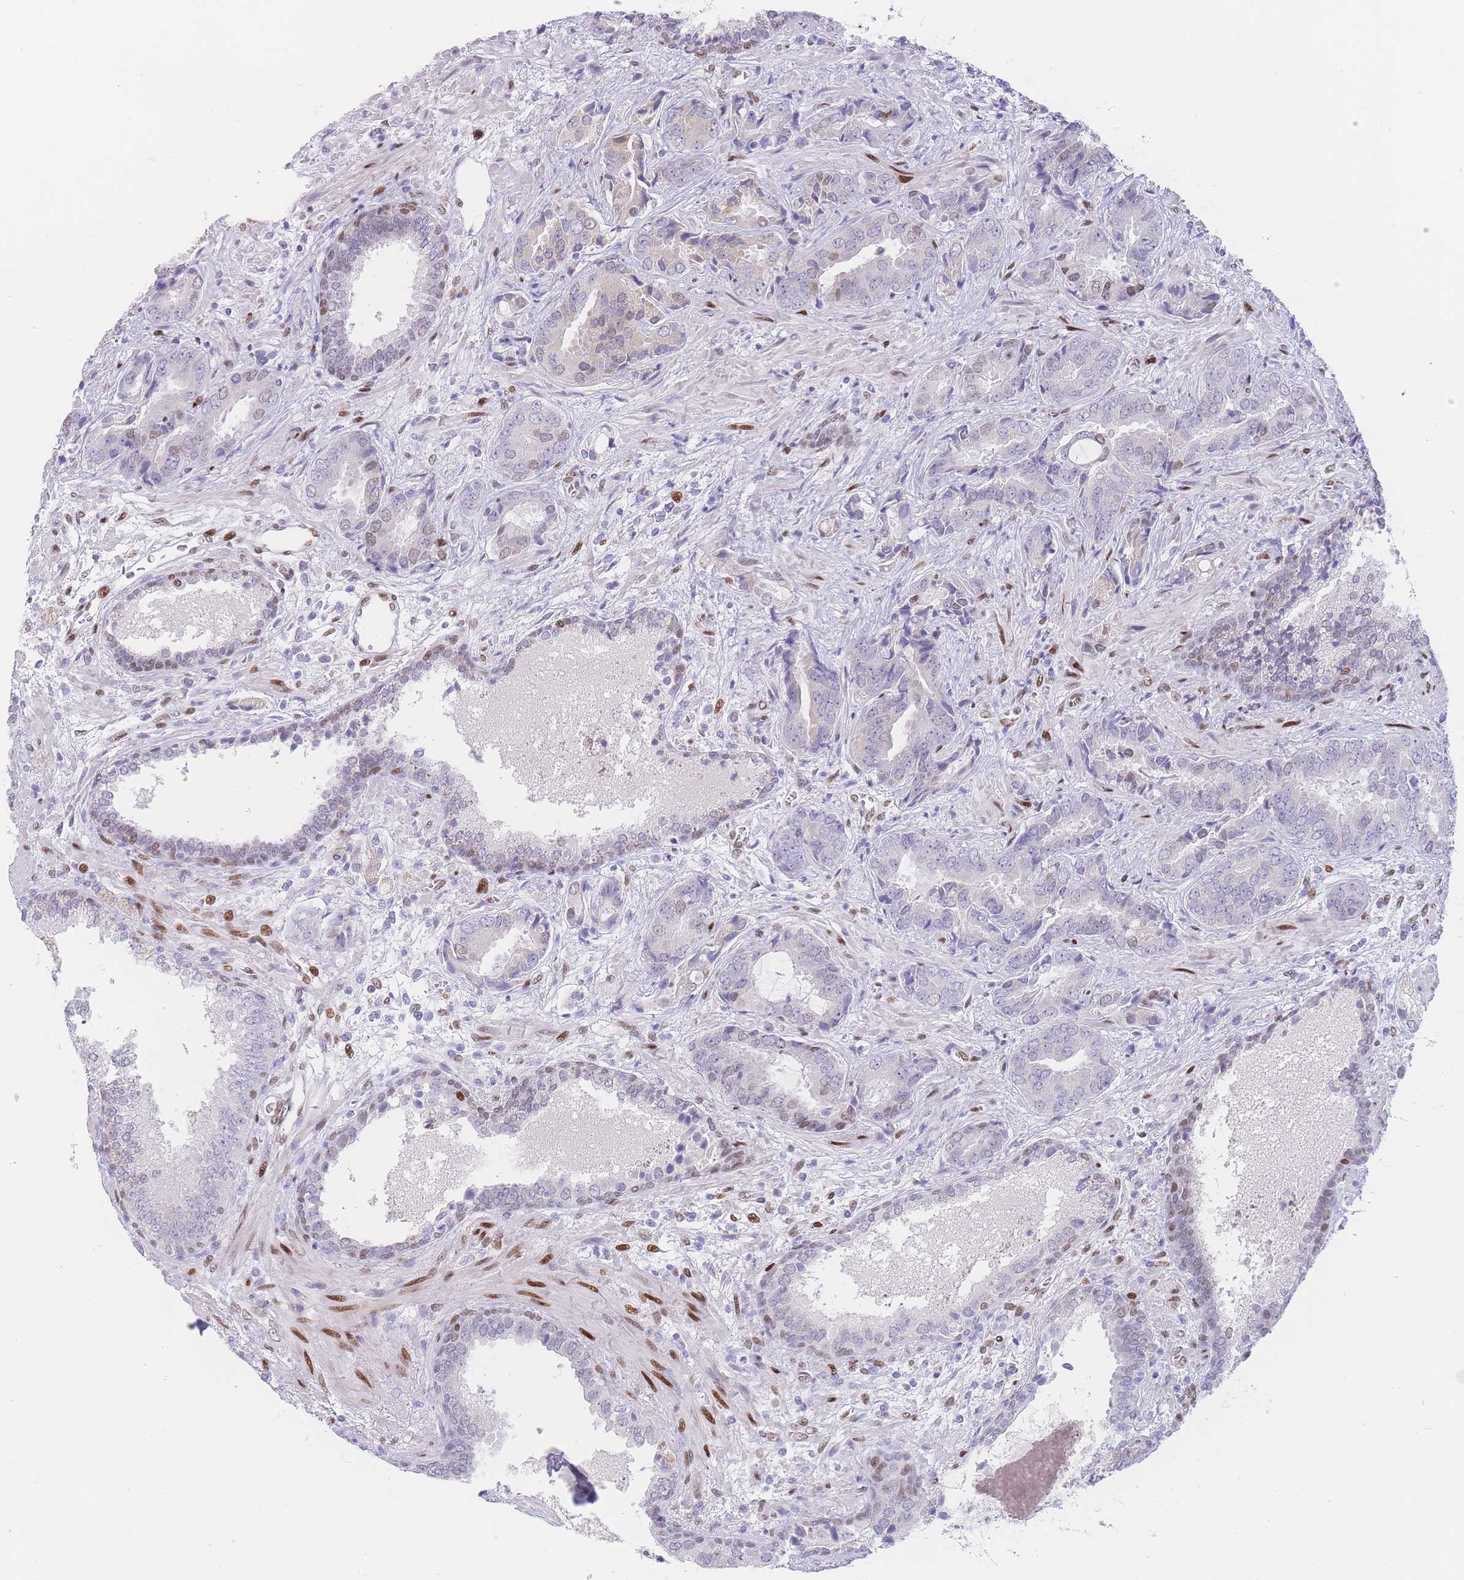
{"staining": {"intensity": "weak", "quantity": "<25%", "location": "nuclear"}, "tissue": "prostate cancer", "cell_type": "Tumor cells", "image_type": "cancer", "snomed": [{"axis": "morphology", "description": "Adenocarcinoma, High grade"}, {"axis": "topography", "description": "Prostate"}], "caption": "Tumor cells show no significant protein positivity in prostate cancer (high-grade adenocarcinoma).", "gene": "PSMB5", "patient": {"sex": "male", "age": 71}}